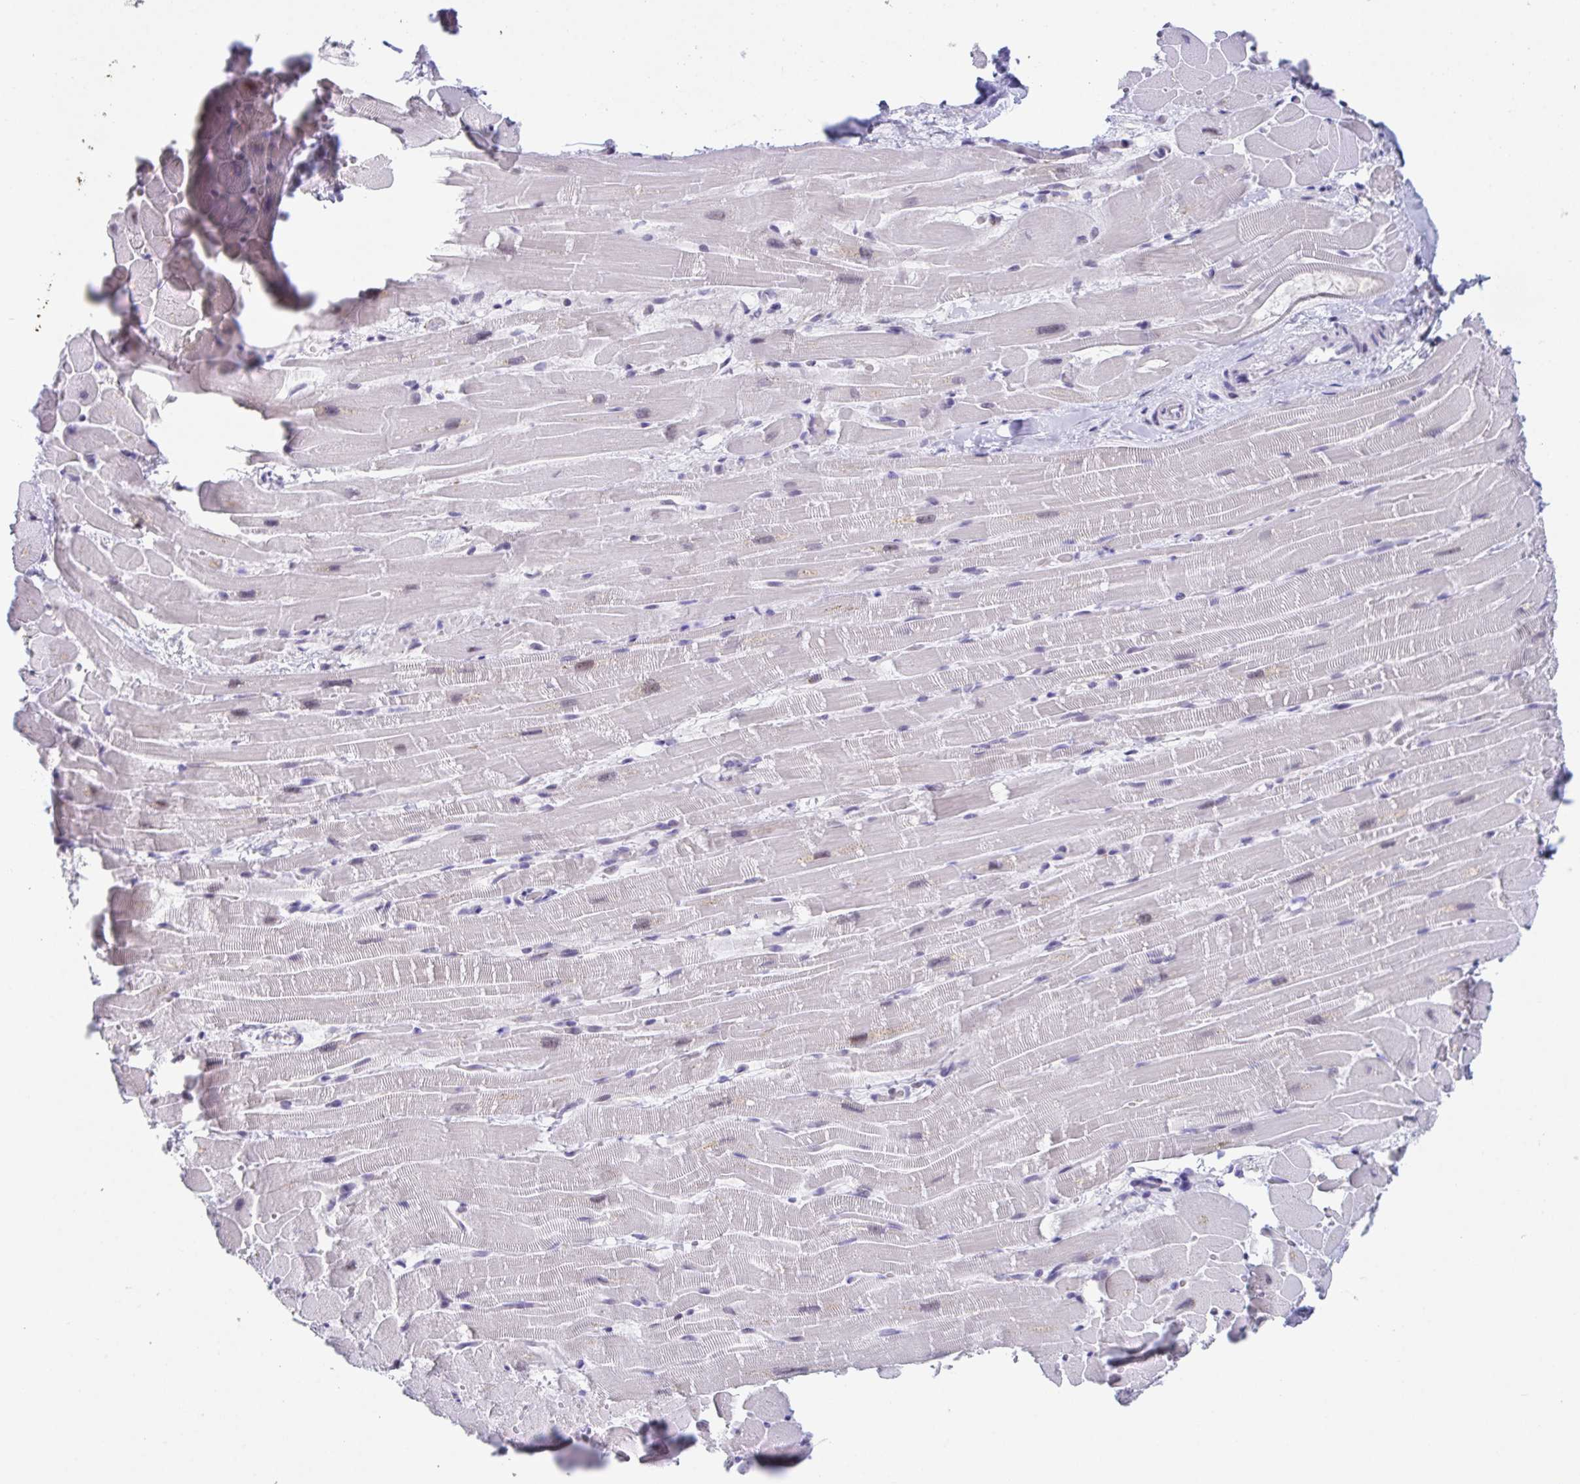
{"staining": {"intensity": "weak", "quantity": "<25%", "location": "nuclear"}, "tissue": "heart muscle", "cell_type": "Cardiomyocytes", "image_type": "normal", "snomed": [{"axis": "morphology", "description": "Normal tissue, NOS"}, {"axis": "topography", "description": "Heart"}], "caption": "Human heart muscle stained for a protein using immunohistochemistry (IHC) demonstrates no expression in cardiomyocytes.", "gene": "WDR72", "patient": {"sex": "male", "age": 37}}